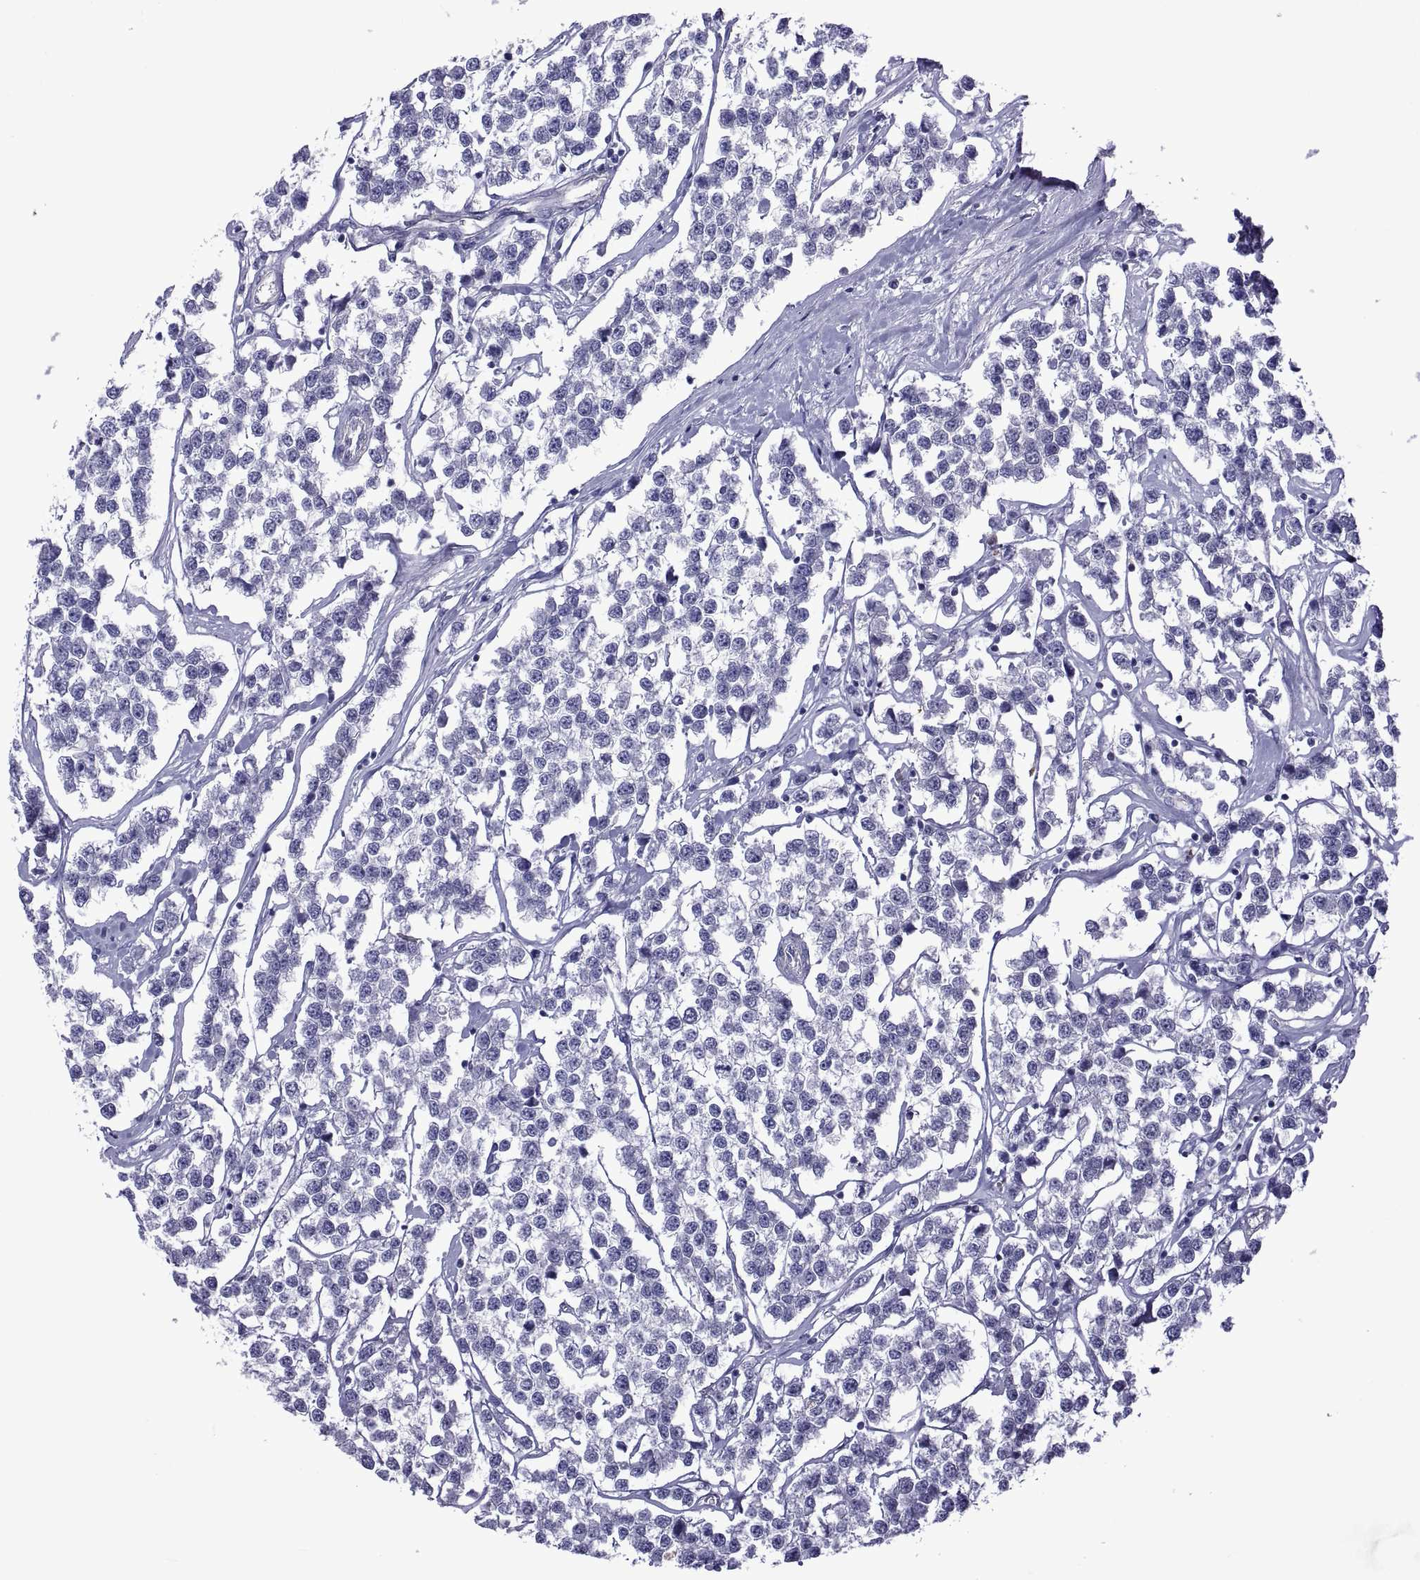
{"staining": {"intensity": "negative", "quantity": "none", "location": "none"}, "tissue": "testis cancer", "cell_type": "Tumor cells", "image_type": "cancer", "snomed": [{"axis": "morphology", "description": "Seminoma, NOS"}, {"axis": "topography", "description": "Testis"}], "caption": "Histopathology image shows no significant protein positivity in tumor cells of seminoma (testis).", "gene": "LCN9", "patient": {"sex": "male", "age": 59}}